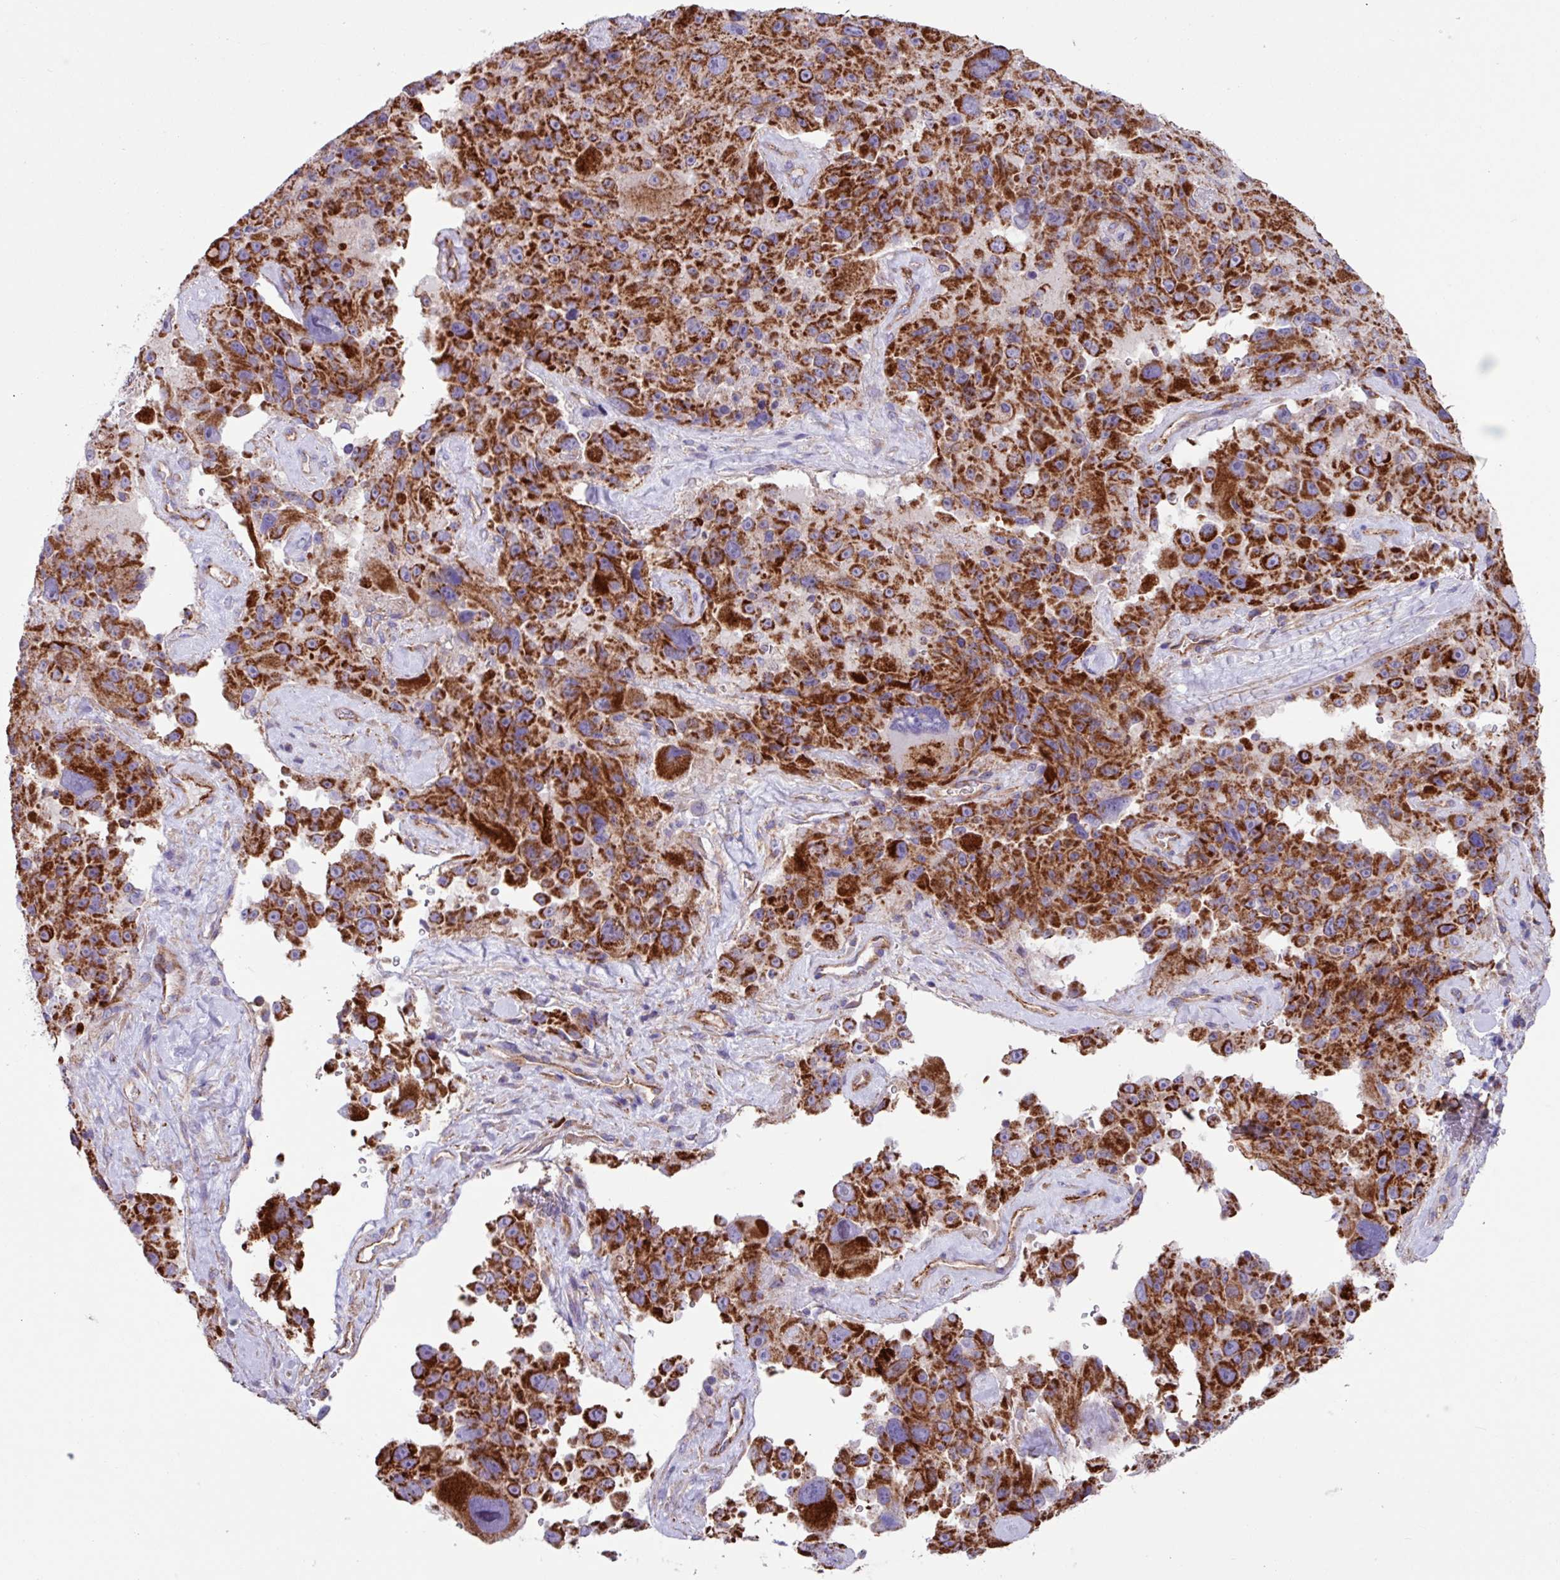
{"staining": {"intensity": "strong", "quantity": ">75%", "location": "cytoplasmic/membranous"}, "tissue": "melanoma", "cell_type": "Tumor cells", "image_type": "cancer", "snomed": [{"axis": "morphology", "description": "Malignant melanoma, Metastatic site"}, {"axis": "topography", "description": "Lymph node"}], "caption": "Strong cytoplasmic/membranous staining is seen in approximately >75% of tumor cells in malignant melanoma (metastatic site). (brown staining indicates protein expression, while blue staining denotes nuclei).", "gene": "OTULIN", "patient": {"sex": "male", "age": 62}}